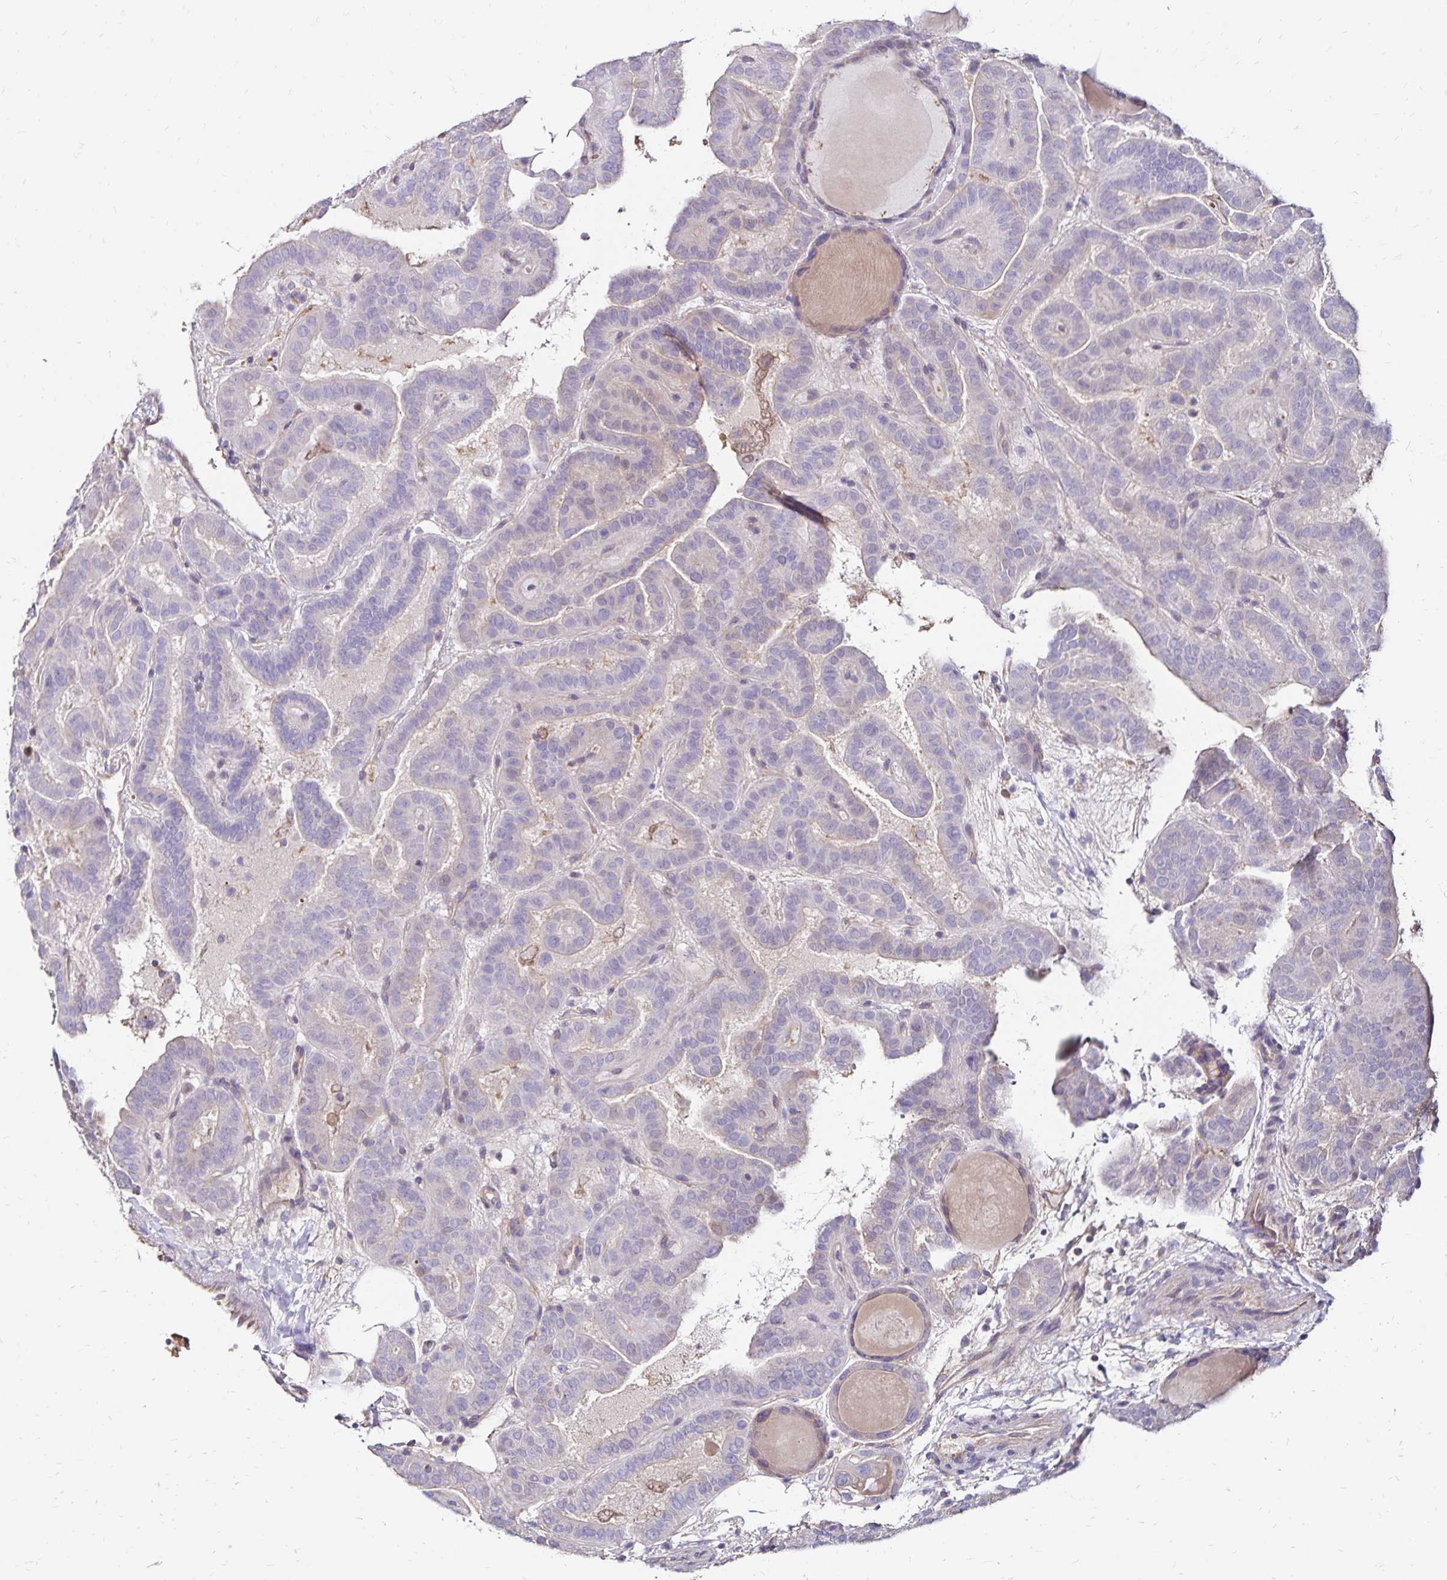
{"staining": {"intensity": "negative", "quantity": "none", "location": "none"}, "tissue": "thyroid cancer", "cell_type": "Tumor cells", "image_type": "cancer", "snomed": [{"axis": "morphology", "description": "Papillary adenocarcinoma, NOS"}, {"axis": "topography", "description": "Thyroid gland"}], "caption": "Tumor cells are negative for brown protein staining in thyroid cancer.", "gene": "RPRML", "patient": {"sex": "female", "age": 46}}